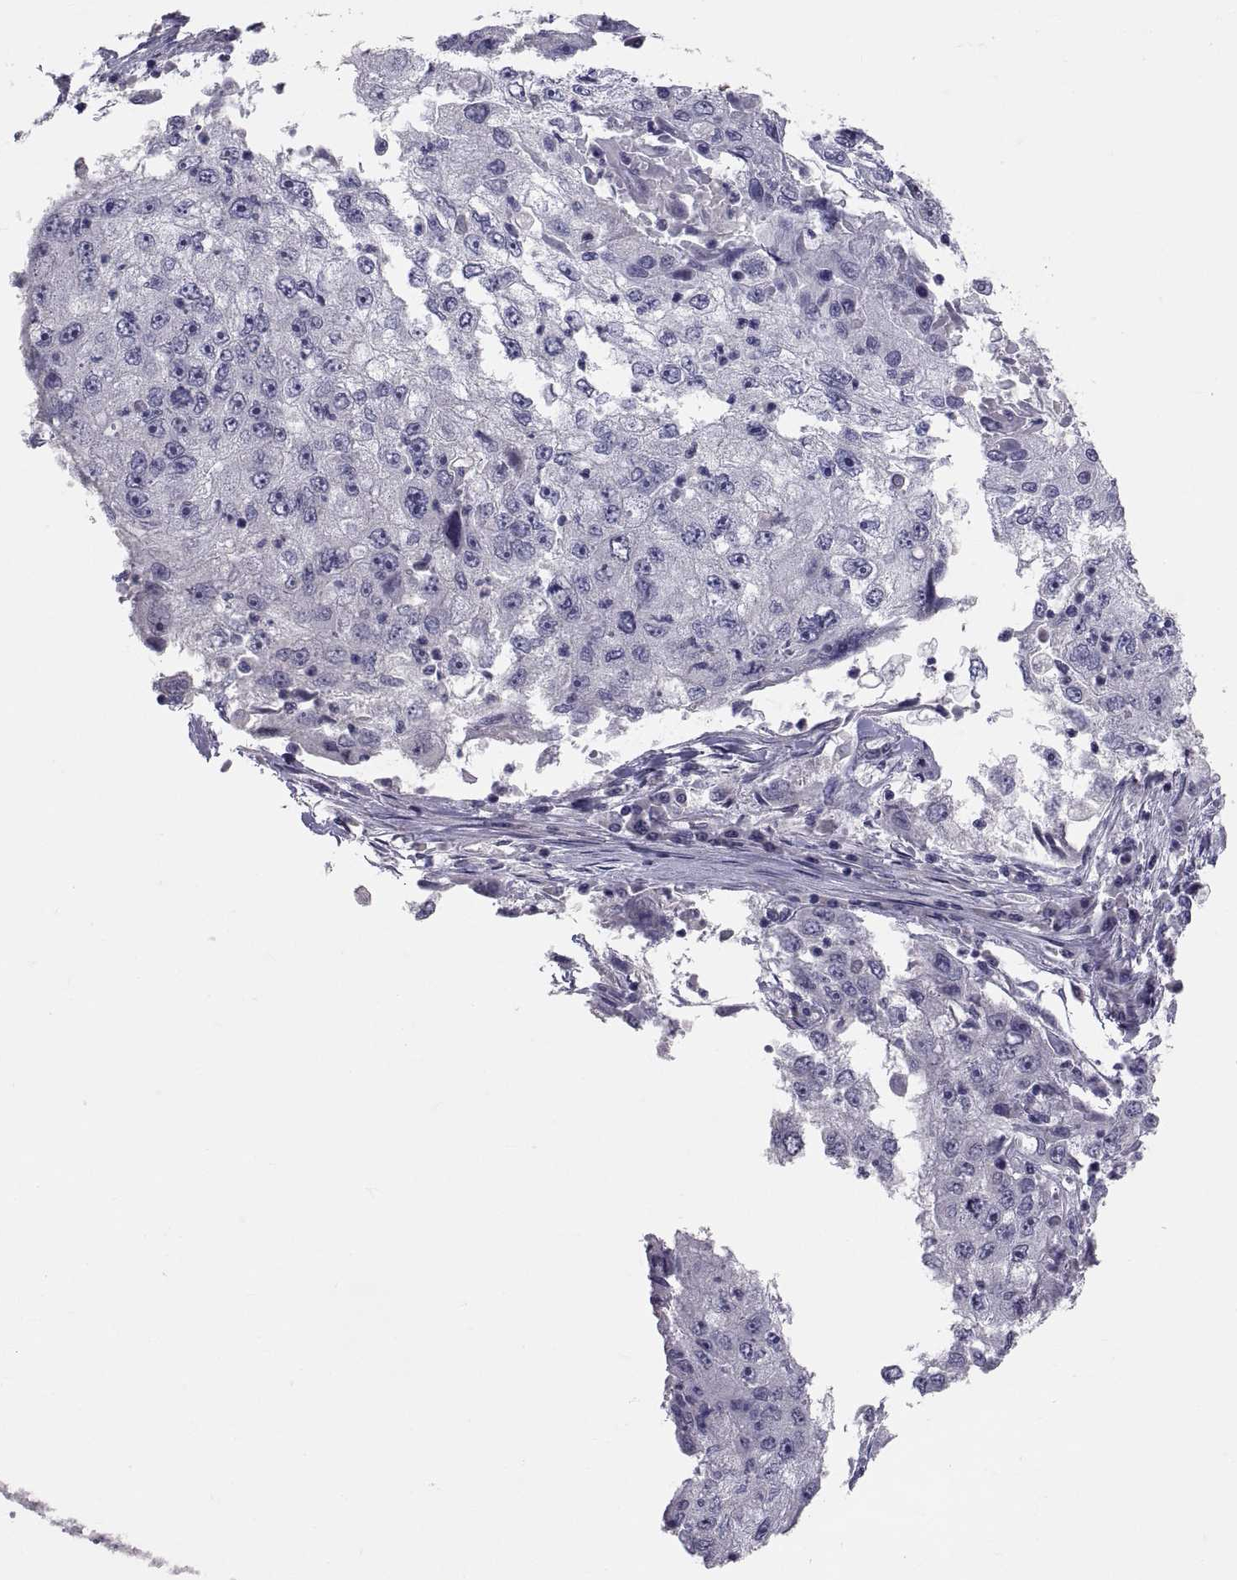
{"staining": {"intensity": "negative", "quantity": "none", "location": "none"}, "tissue": "cervical cancer", "cell_type": "Tumor cells", "image_type": "cancer", "snomed": [{"axis": "morphology", "description": "Squamous cell carcinoma, NOS"}, {"axis": "topography", "description": "Cervix"}], "caption": "Immunohistochemistry (IHC) image of neoplastic tissue: squamous cell carcinoma (cervical) stained with DAB (3,3'-diaminobenzidine) reveals no significant protein expression in tumor cells.", "gene": "PTN", "patient": {"sex": "female", "age": 36}}